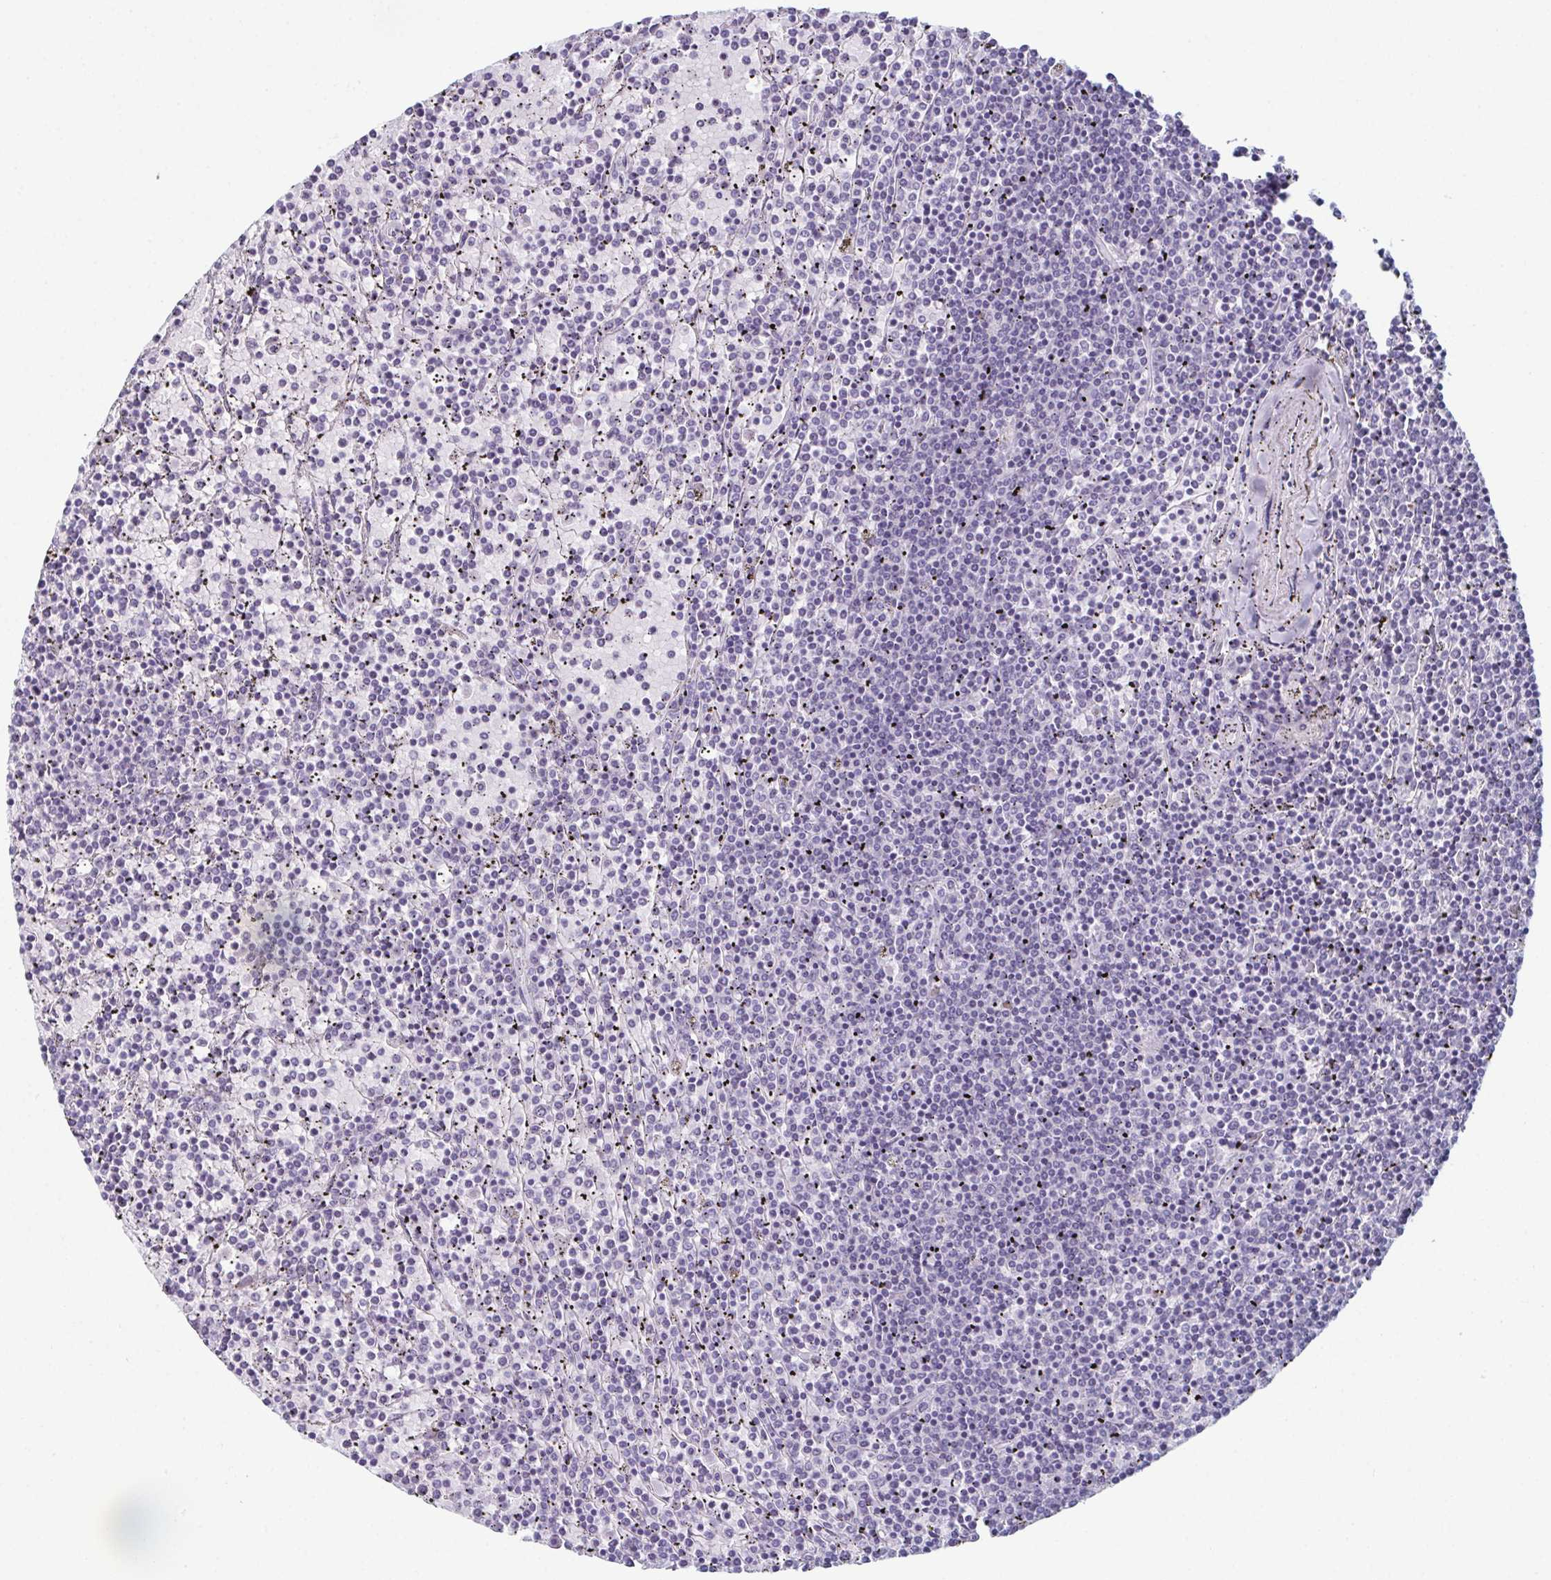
{"staining": {"intensity": "negative", "quantity": "none", "location": "none"}, "tissue": "lymphoma", "cell_type": "Tumor cells", "image_type": "cancer", "snomed": [{"axis": "morphology", "description": "Malignant lymphoma, non-Hodgkin's type, Low grade"}, {"axis": "topography", "description": "Spleen"}], "caption": "An immunohistochemistry (IHC) photomicrograph of lymphoma is shown. There is no staining in tumor cells of lymphoma.", "gene": "ENKUR", "patient": {"sex": "female", "age": 77}}